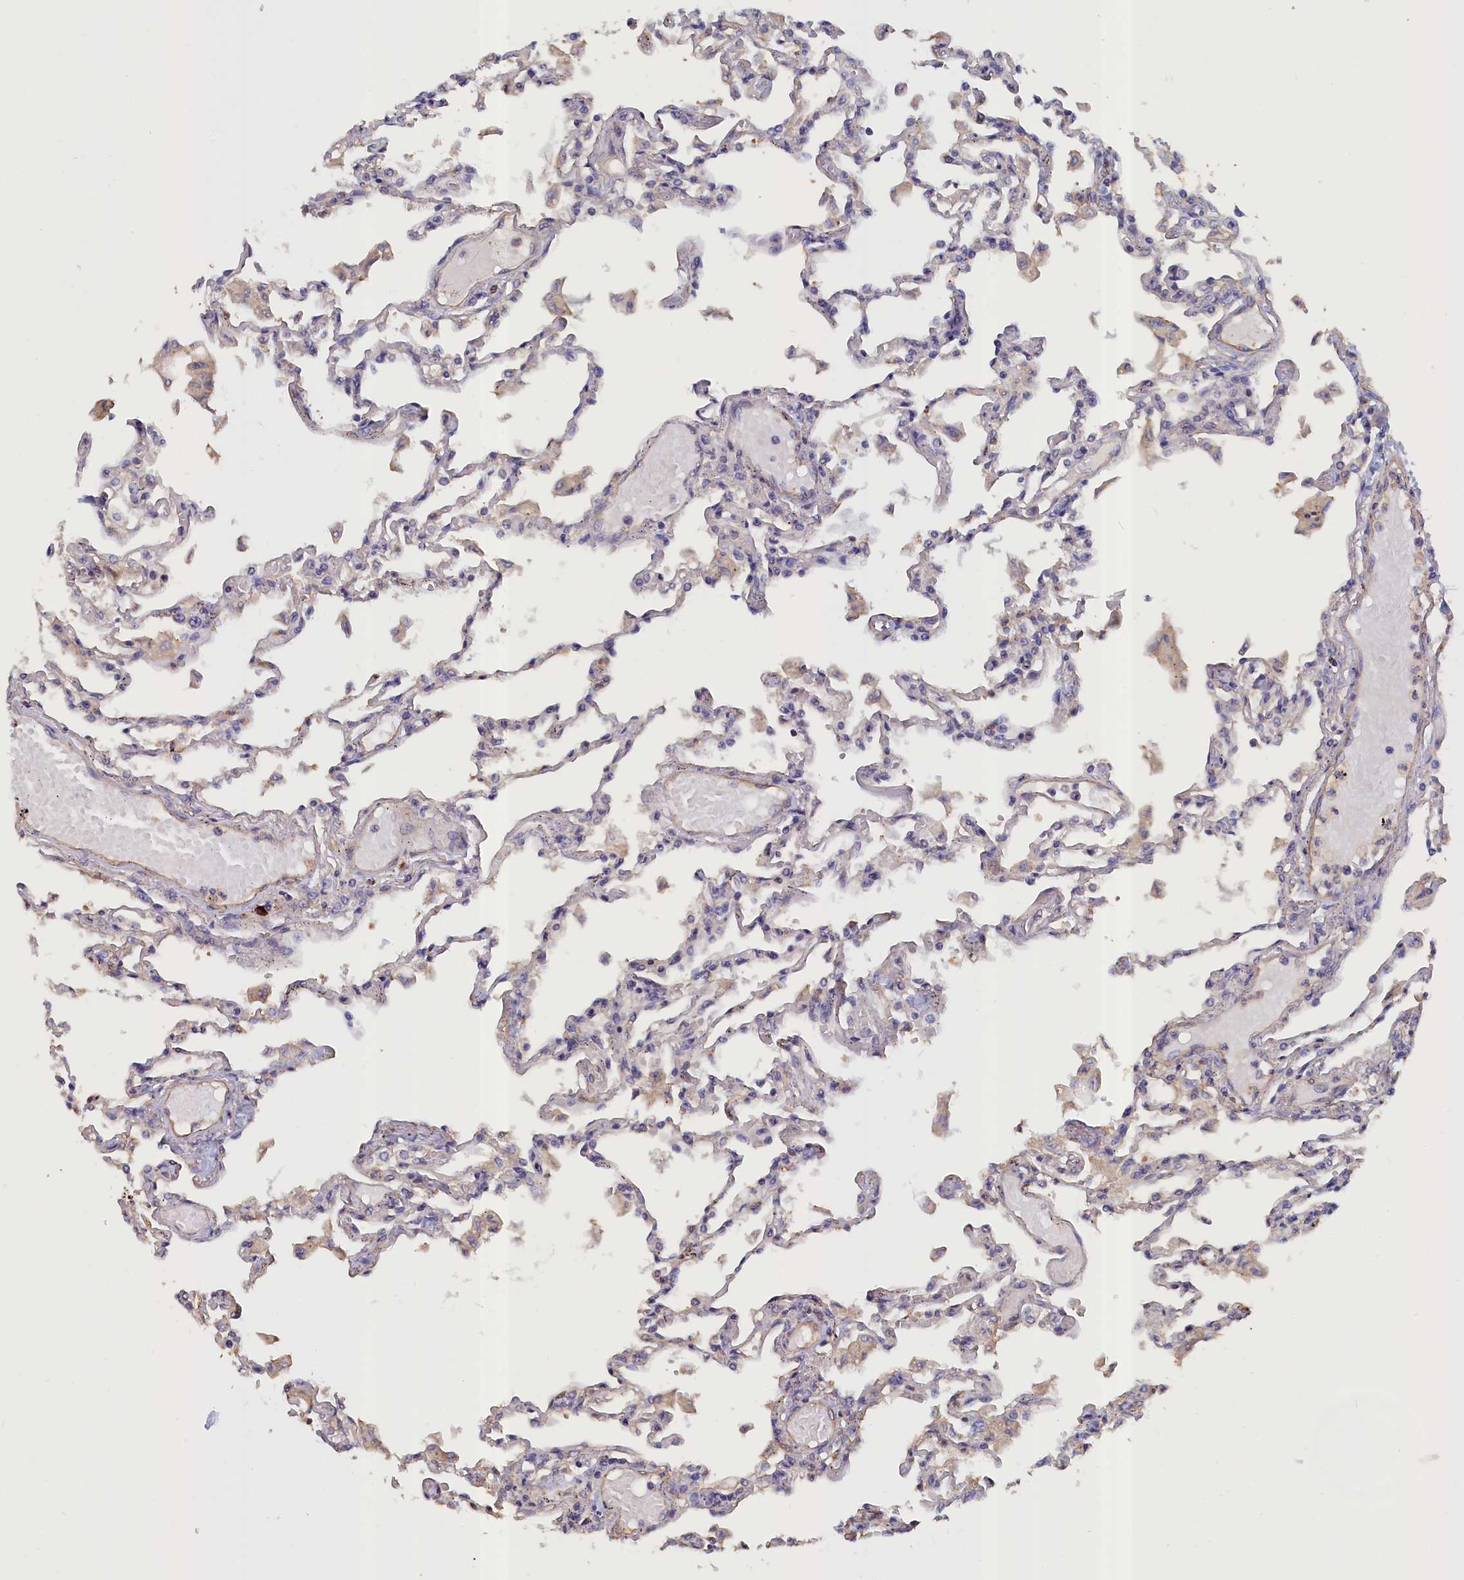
{"staining": {"intensity": "weak", "quantity": "<25%", "location": "cytoplasmic/membranous"}, "tissue": "lung", "cell_type": "Alveolar cells", "image_type": "normal", "snomed": [{"axis": "morphology", "description": "Normal tissue, NOS"}, {"axis": "topography", "description": "Bronchus"}, {"axis": "topography", "description": "Lung"}], "caption": "Human lung stained for a protein using immunohistochemistry (IHC) demonstrates no positivity in alveolar cells.", "gene": "ANKRD2", "patient": {"sex": "female", "age": 49}}